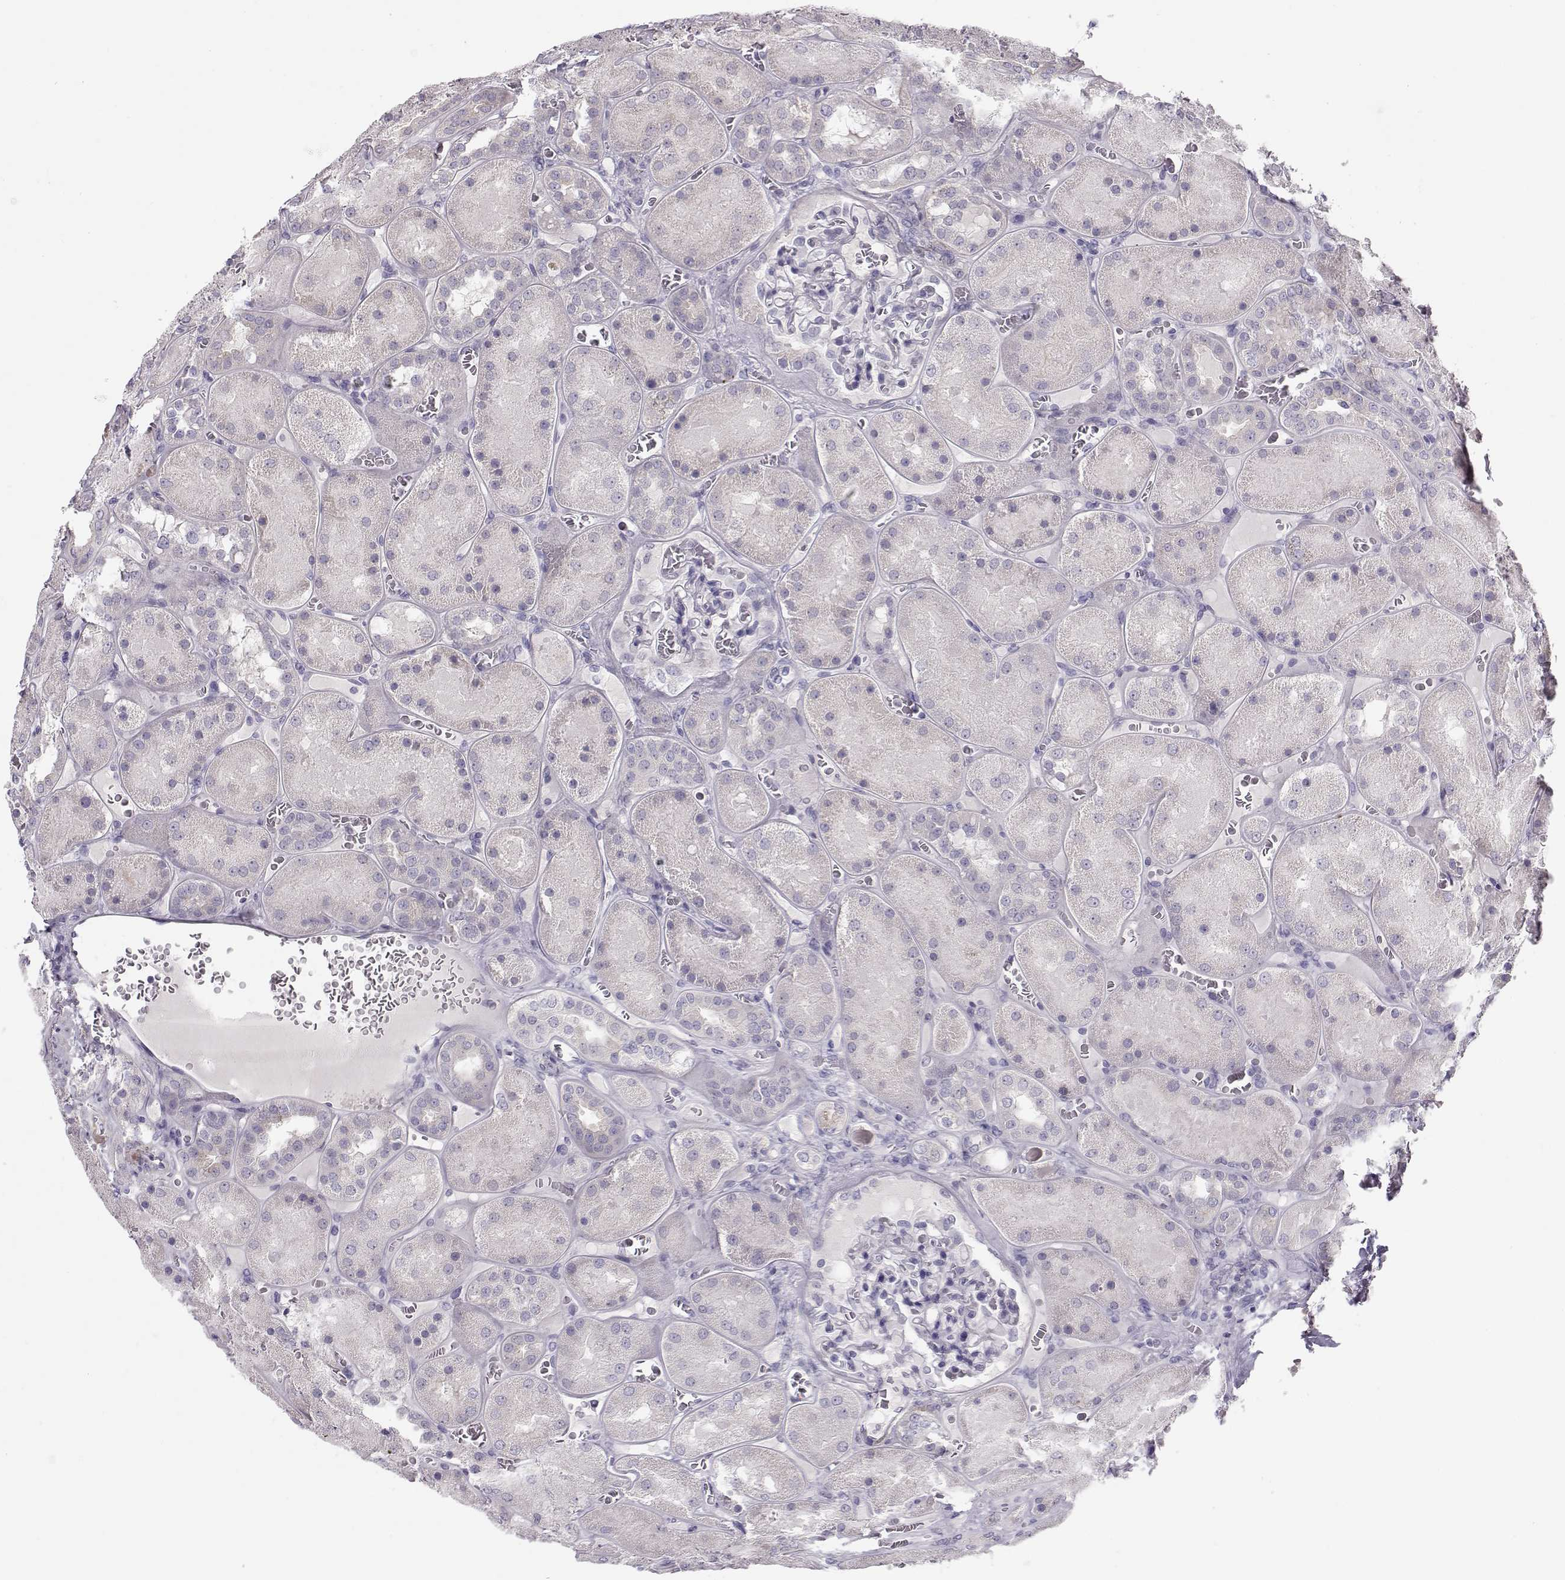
{"staining": {"intensity": "negative", "quantity": "none", "location": "none"}, "tissue": "kidney", "cell_type": "Cells in glomeruli", "image_type": "normal", "snomed": [{"axis": "morphology", "description": "Normal tissue, NOS"}, {"axis": "topography", "description": "Kidney"}], "caption": "DAB immunohistochemical staining of unremarkable kidney reveals no significant positivity in cells in glomeruli. (DAB IHC, high magnification).", "gene": "GRK1", "patient": {"sex": "male", "age": 73}}